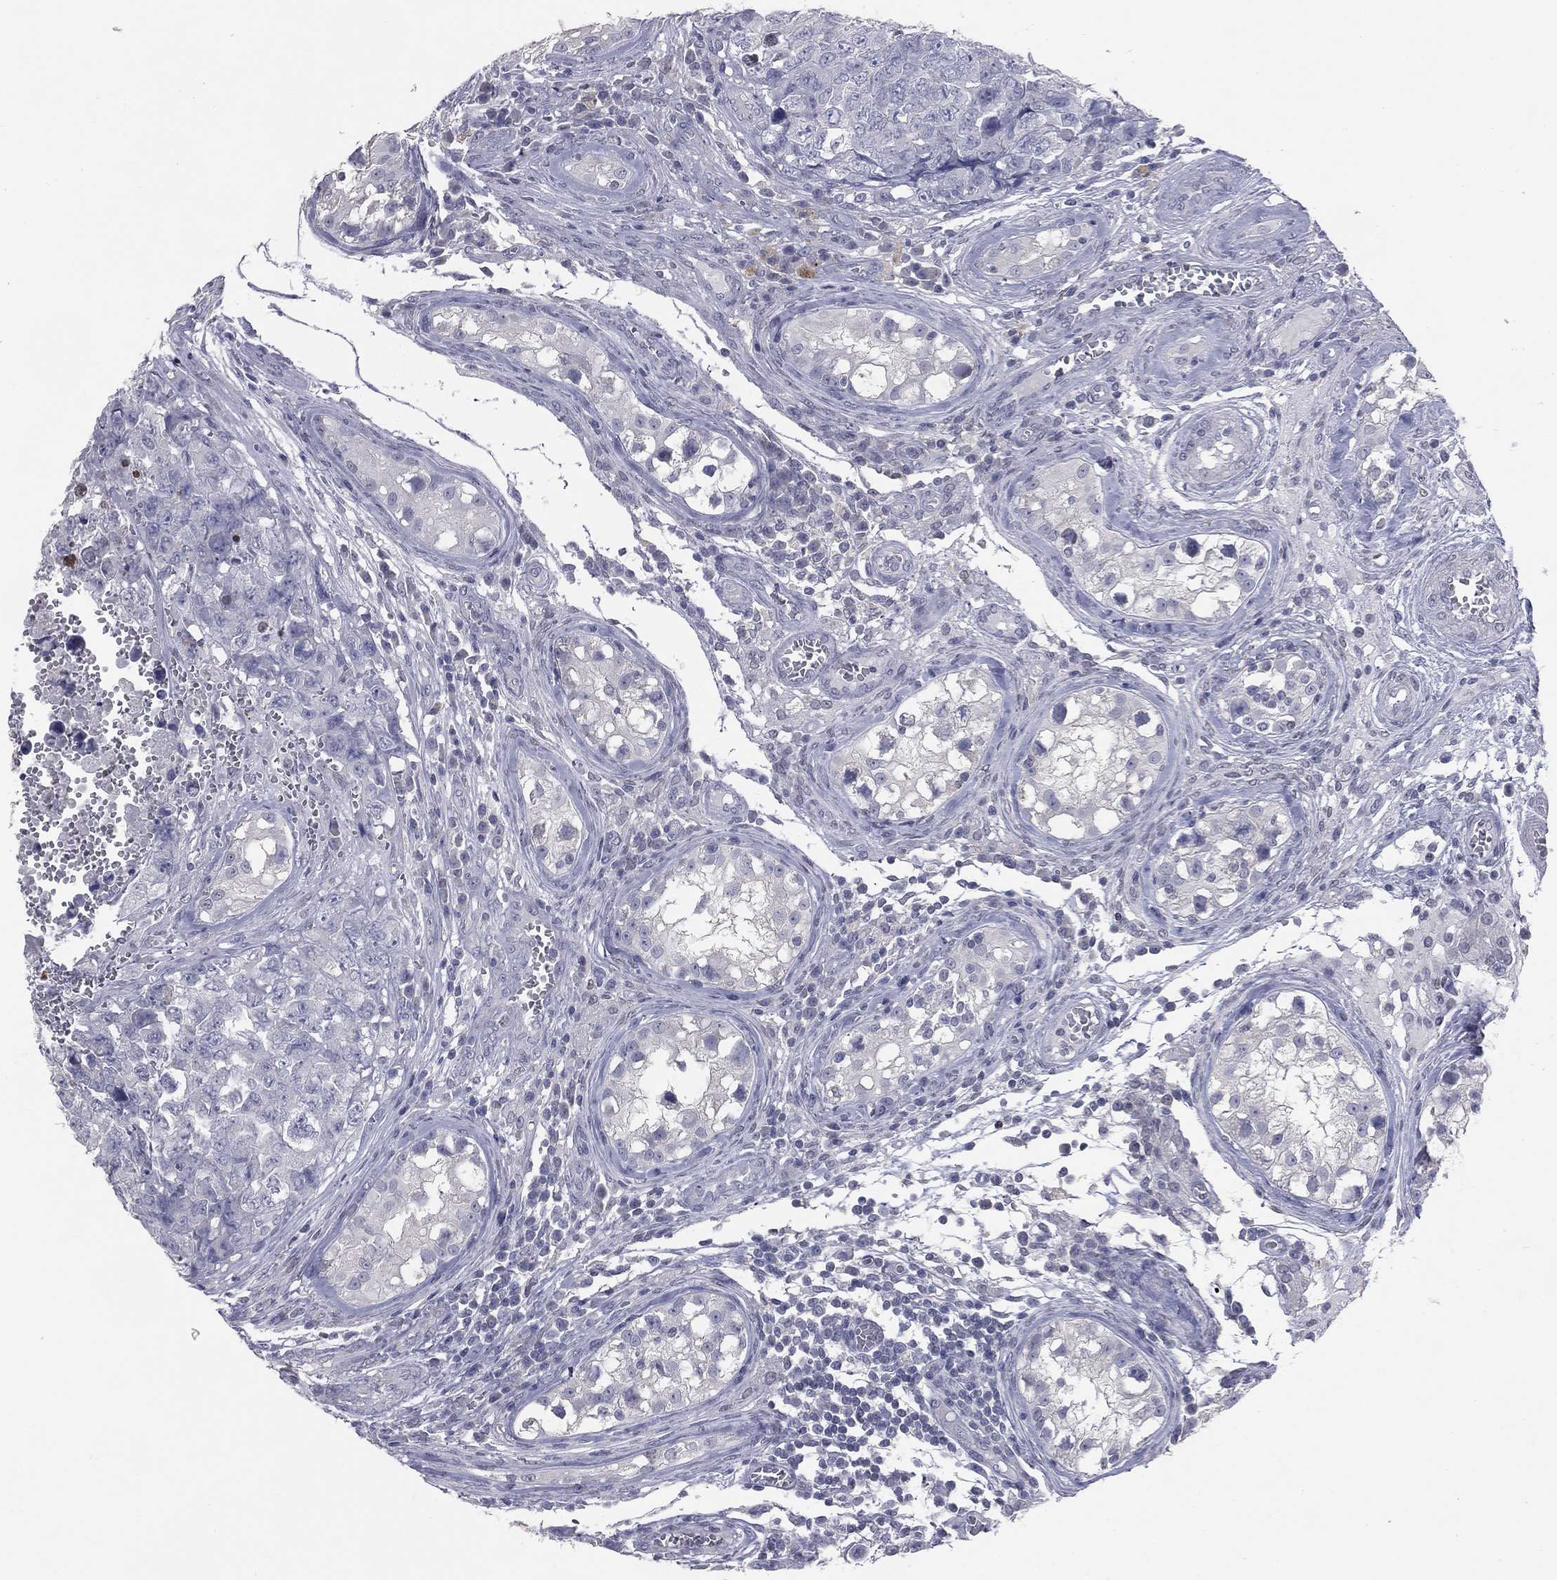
{"staining": {"intensity": "negative", "quantity": "none", "location": "none"}, "tissue": "testis cancer", "cell_type": "Tumor cells", "image_type": "cancer", "snomed": [{"axis": "morphology", "description": "Carcinoma, Embryonal, NOS"}, {"axis": "topography", "description": "Testis"}], "caption": "DAB (3,3'-diaminobenzidine) immunohistochemical staining of human testis cancer reveals no significant staining in tumor cells.", "gene": "DMKN", "patient": {"sex": "male", "age": 23}}